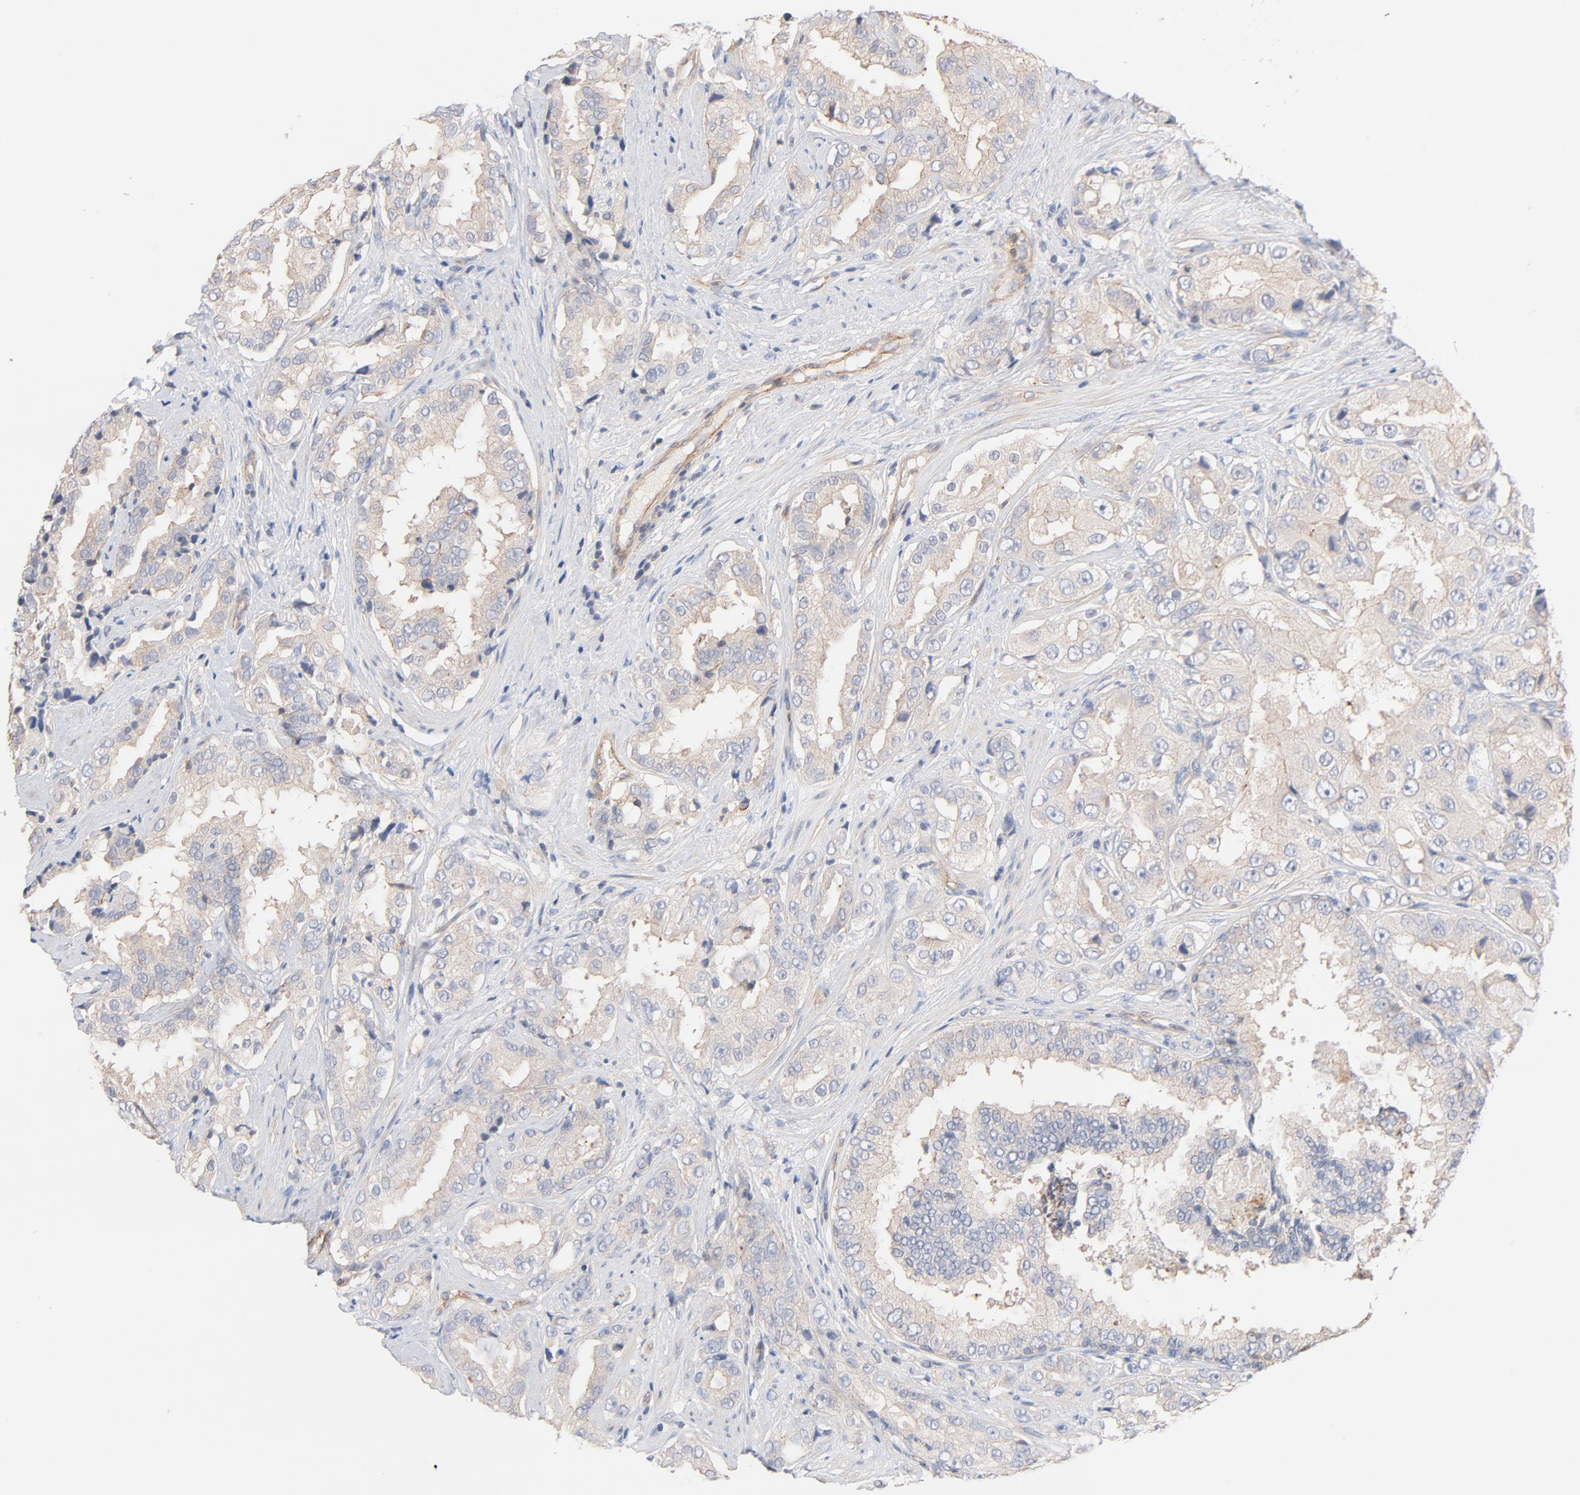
{"staining": {"intensity": "weak", "quantity": ">75%", "location": "cytoplasmic/membranous"}, "tissue": "prostate cancer", "cell_type": "Tumor cells", "image_type": "cancer", "snomed": [{"axis": "morphology", "description": "Adenocarcinoma, High grade"}, {"axis": "topography", "description": "Prostate"}], "caption": "Prostate cancer stained with immunohistochemistry reveals weak cytoplasmic/membranous positivity in about >75% of tumor cells.", "gene": "STRN3", "patient": {"sex": "male", "age": 73}}